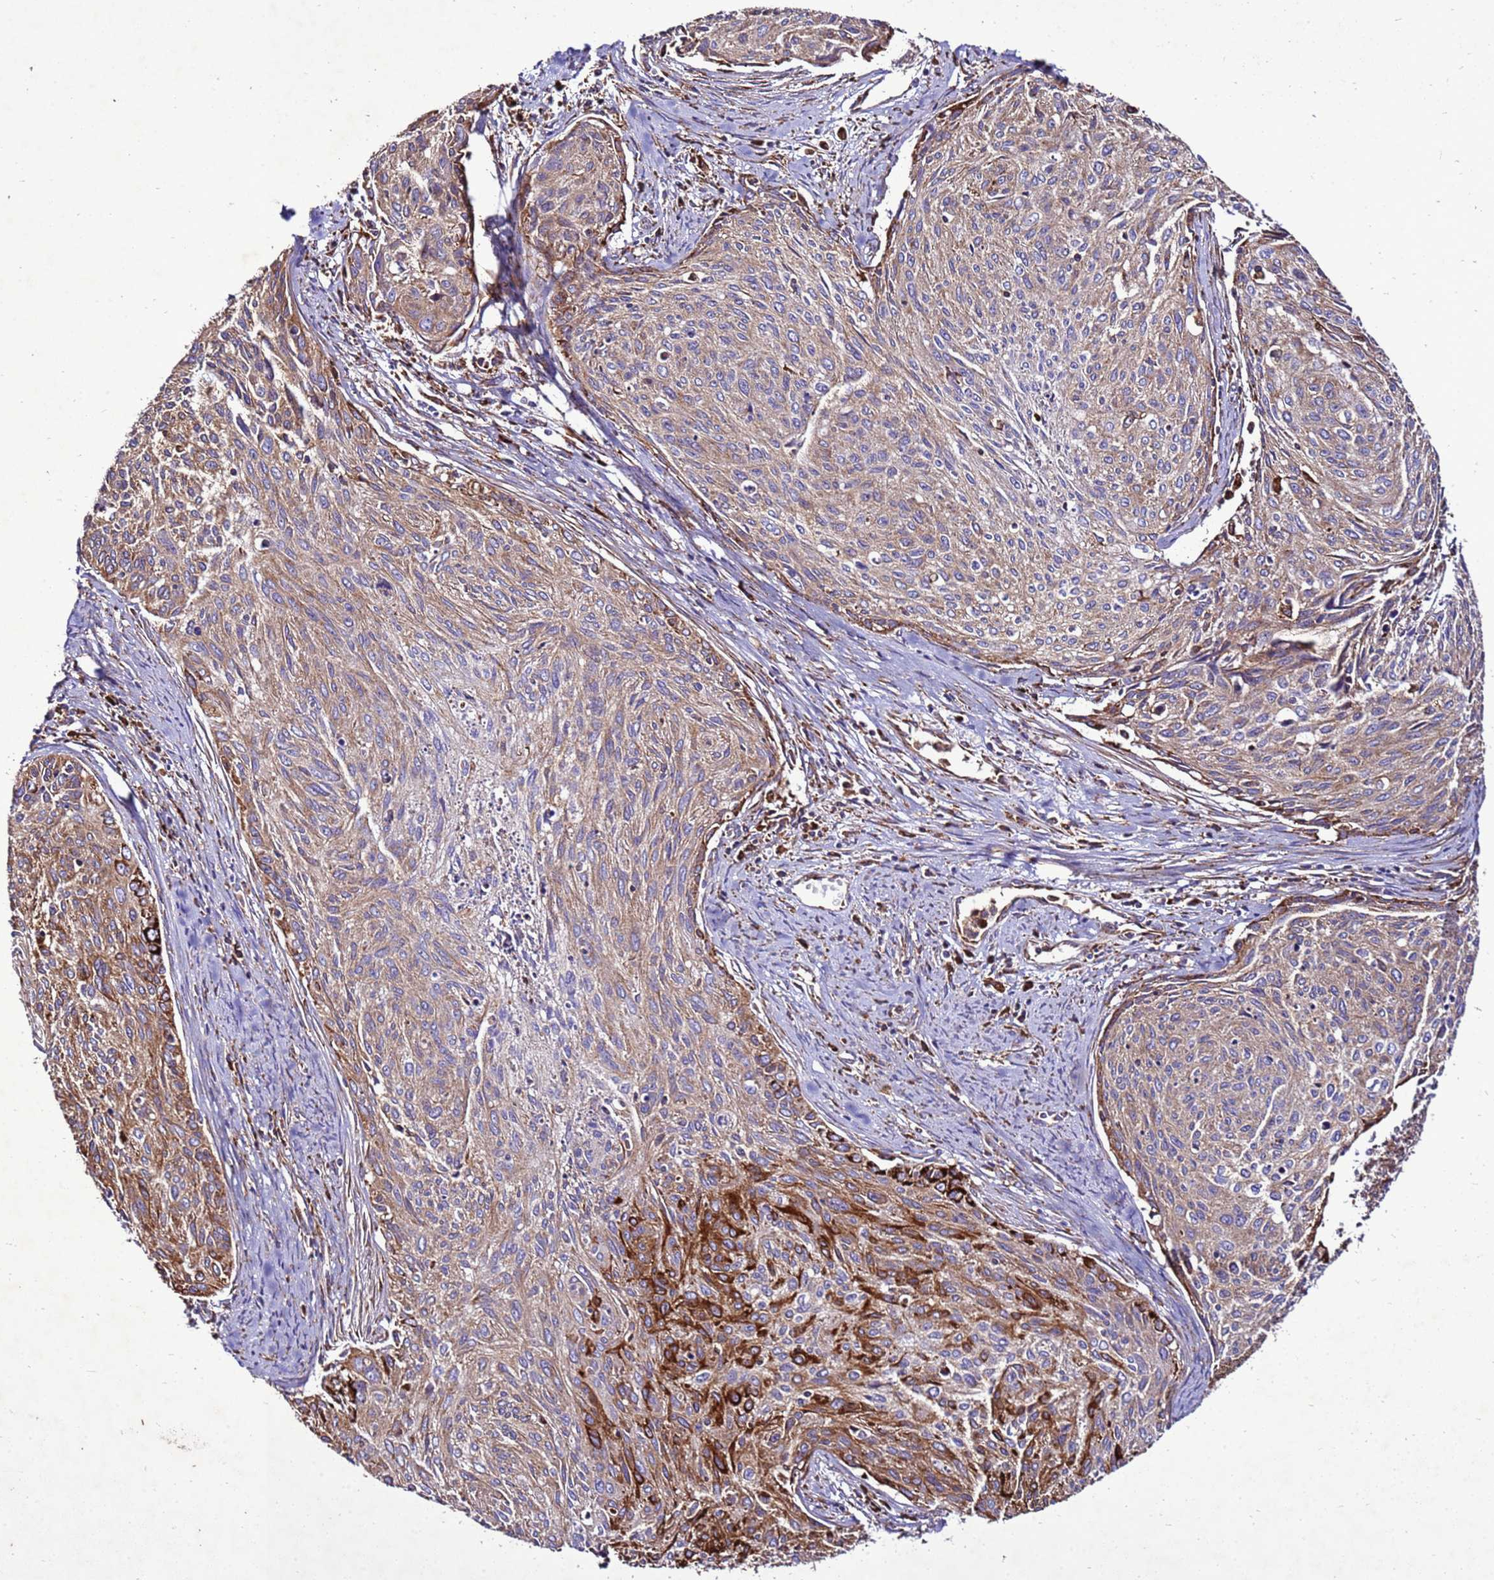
{"staining": {"intensity": "moderate", "quantity": "25%-75%", "location": "cytoplasmic/membranous"}, "tissue": "cervical cancer", "cell_type": "Tumor cells", "image_type": "cancer", "snomed": [{"axis": "morphology", "description": "Squamous cell carcinoma, NOS"}, {"axis": "topography", "description": "Cervix"}], "caption": "Cervical cancer stained with IHC demonstrates moderate cytoplasmic/membranous expression in about 25%-75% of tumor cells.", "gene": "ANTKMT", "patient": {"sex": "female", "age": 55}}